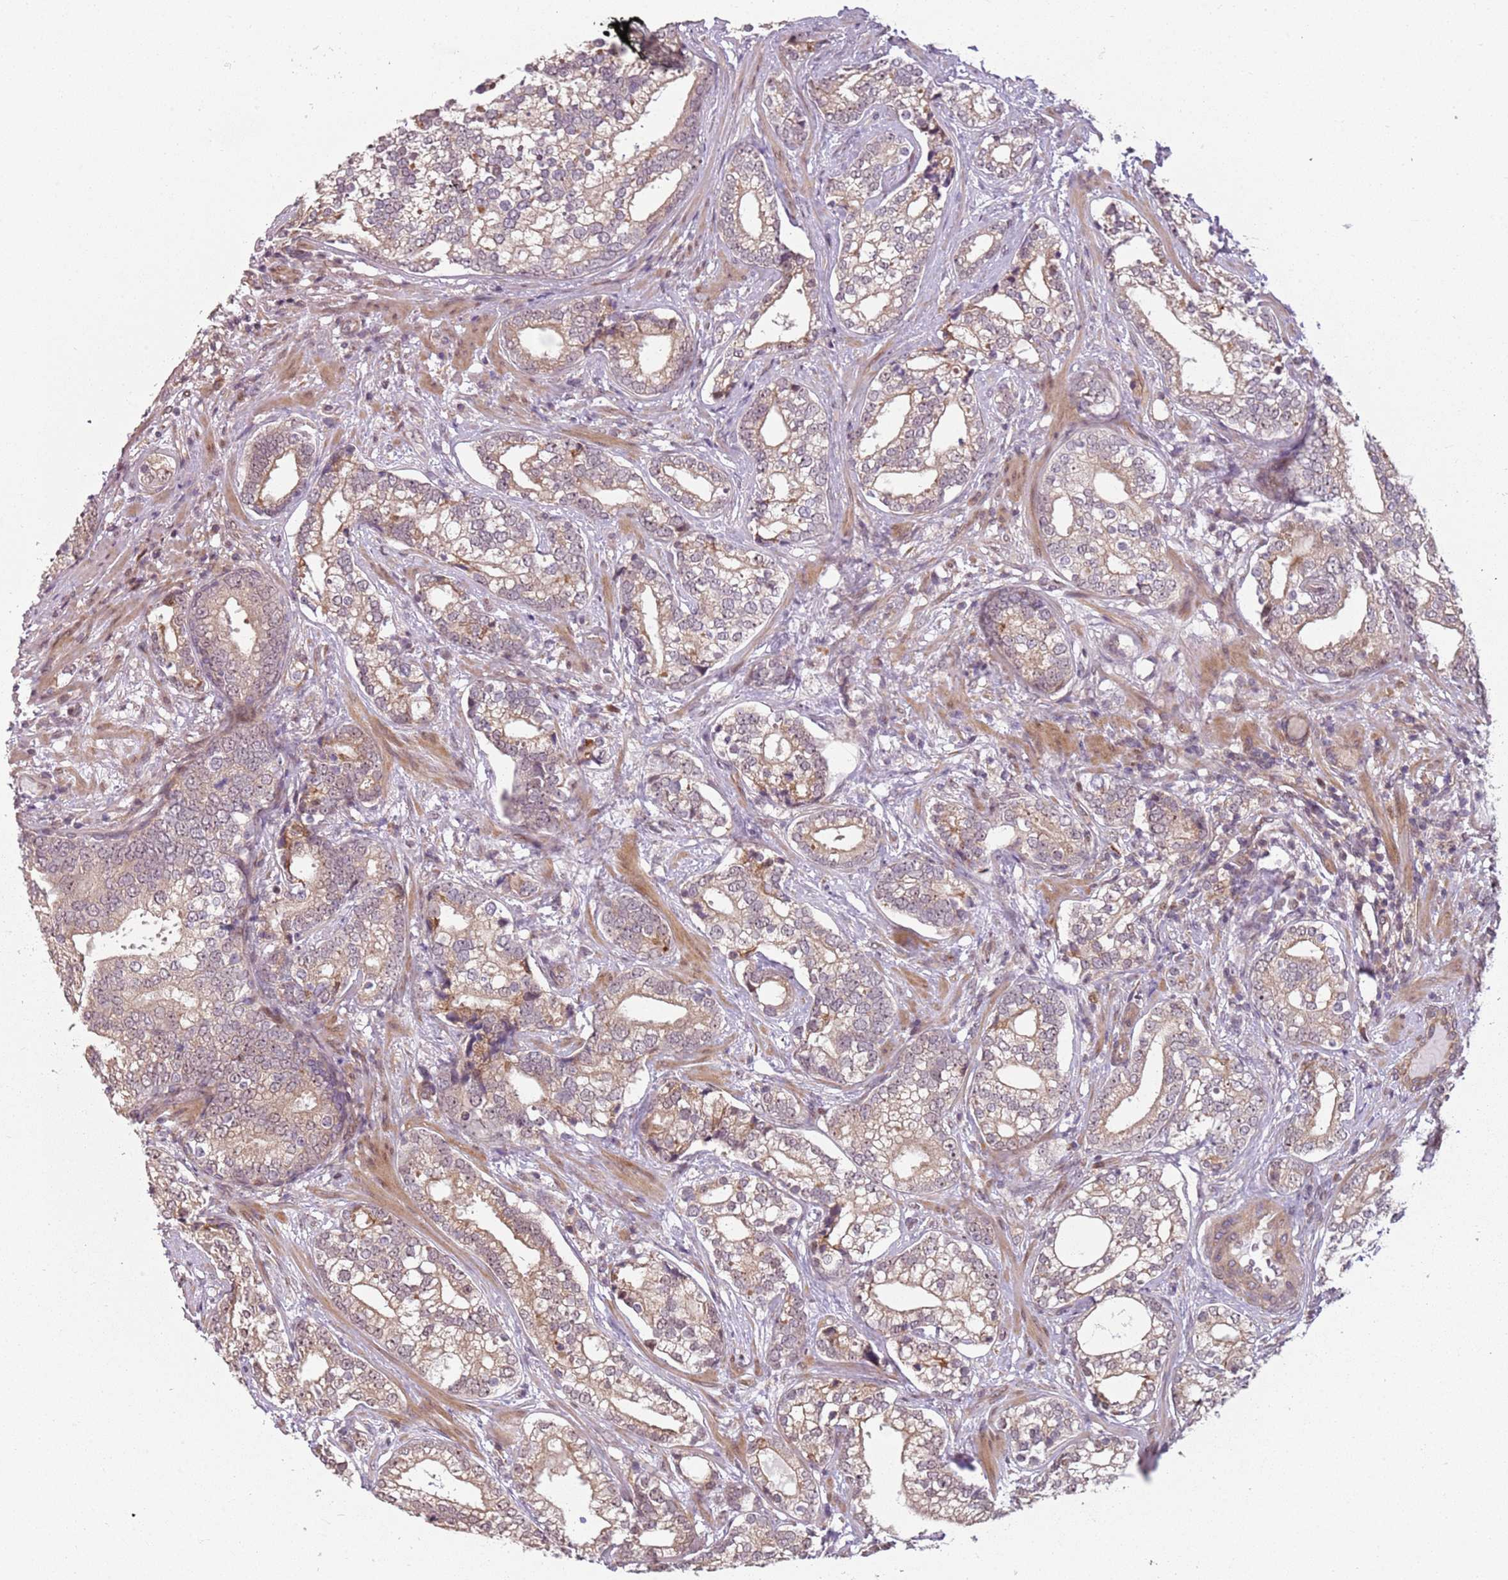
{"staining": {"intensity": "weak", "quantity": ">75%", "location": "cytoplasmic/membranous"}, "tissue": "prostate cancer", "cell_type": "Tumor cells", "image_type": "cancer", "snomed": [{"axis": "morphology", "description": "Adenocarcinoma, High grade"}, {"axis": "topography", "description": "Prostate"}], "caption": "Immunohistochemistry (DAB) staining of human prostate cancer (adenocarcinoma (high-grade)) reveals weak cytoplasmic/membranous protein expression in approximately >75% of tumor cells.", "gene": "CHURC1", "patient": {"sex": "male", "age": 75}}